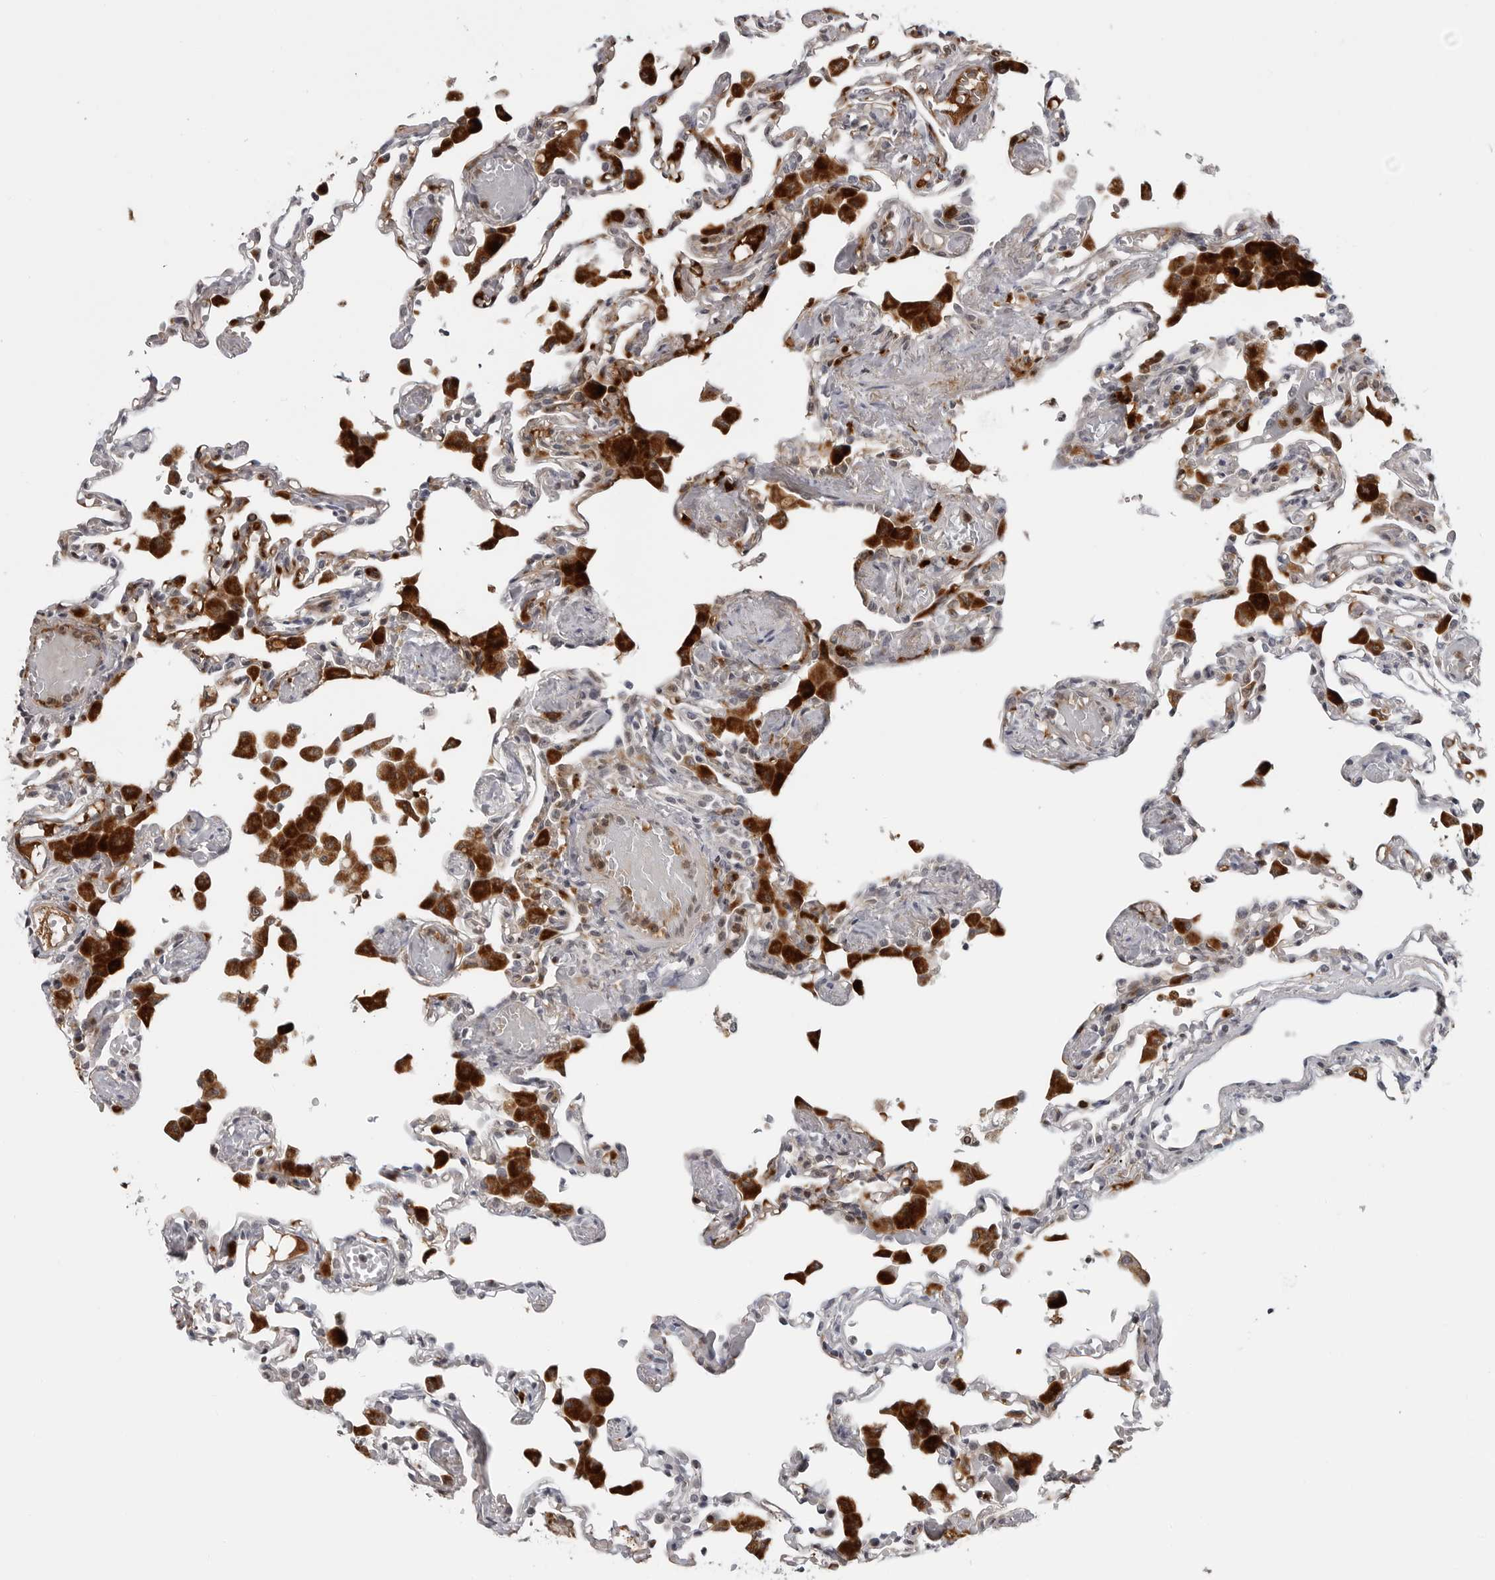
{"staining": {"intensity": "negative", "quantity": "none", "location": "none"}, "tissue": "lung", "cell_type": "Alveolar cells", "image_type": "normal", "snomed": [{"axis": "morphology", "description": "Normal tissue, NOS"}, {"axis": "topography", "description": "Bronchus"}, {"axis": "topography", "description": "Lung"}], "caption": "Immunohistochemistry (IHC) of unremarkable human lung demonstrates no expression in alveolar cells.", "gene": "CXCR5", "patient": {"sex": "female", "age": 49}}